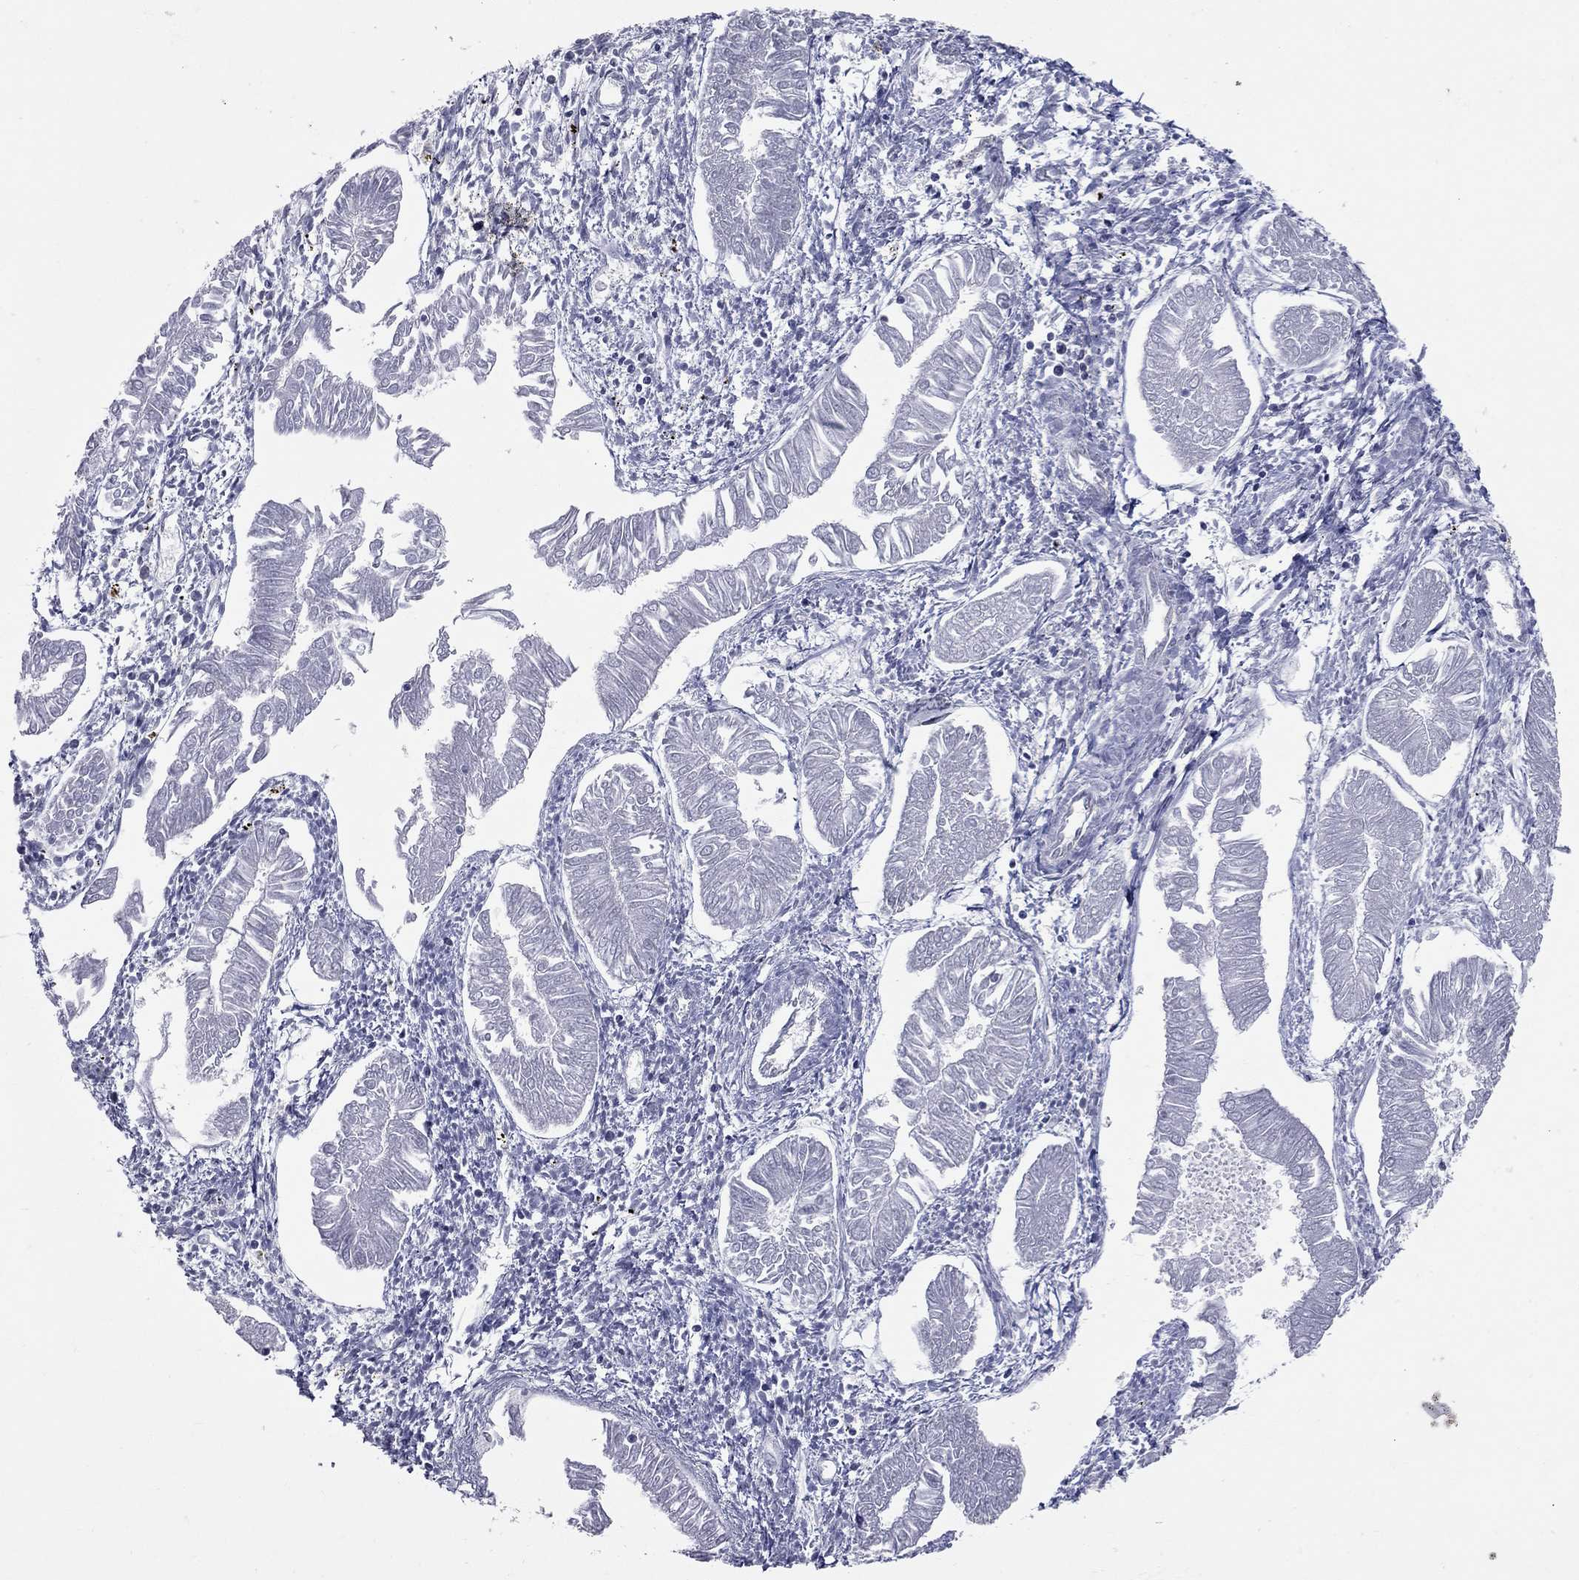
{"staining": {"intensity": "negative", "quantity": "none", "location": "none"}, "tissue": "endometrial cancer", "cell_type": "Tumor cells", "image_type": "cancer", "snomed": [{"axis": "morphology", "description": "Adenocarcinoma, NOS"}, {"axis": "topography", "description": "Endometrium"}], "caption": "Endometrial adenocarcinoma was stained to show a protein in brown. There is no significant staining in tumor cells.", "gene": "SHOC2", "patient": {"sex": "female", "age": 53}}